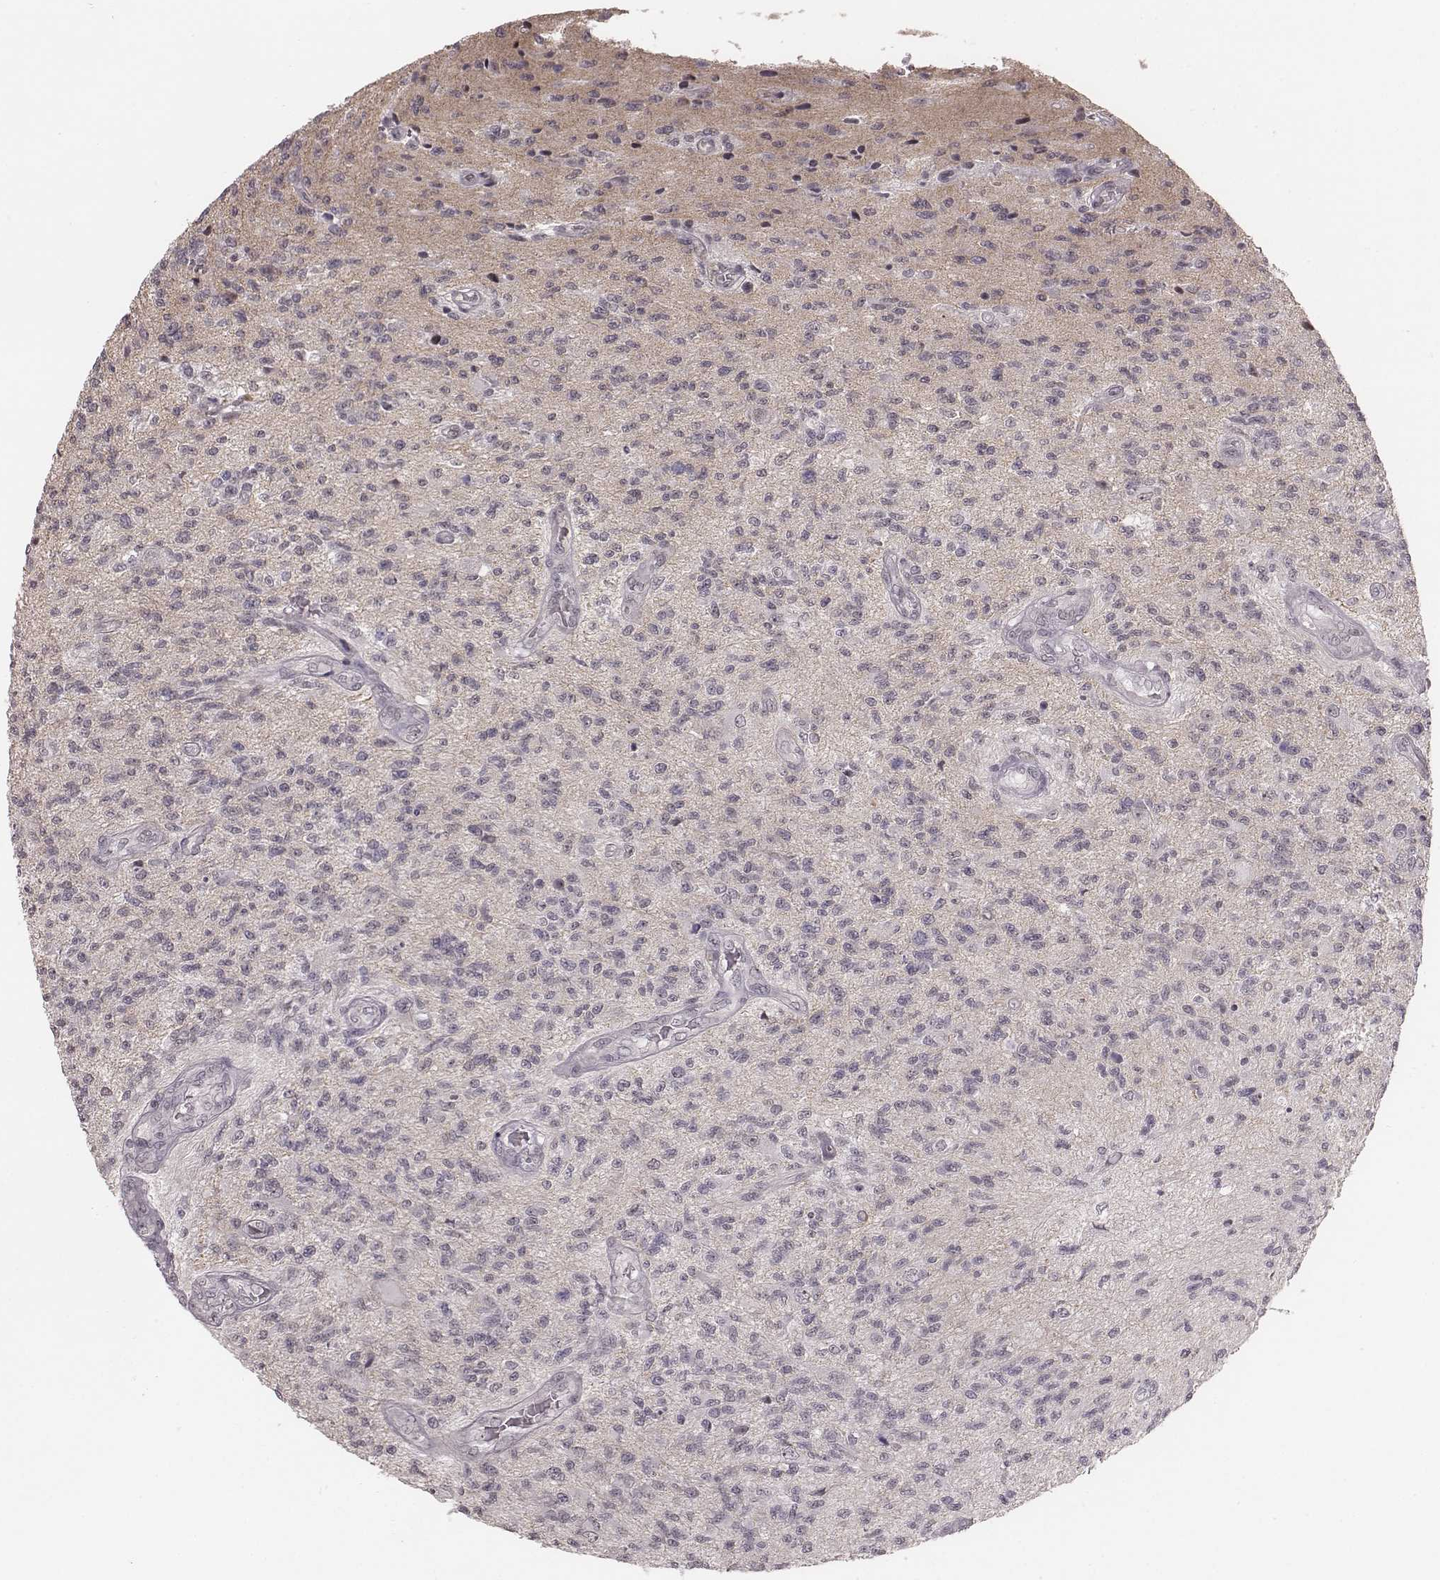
{"staining": {"intensity": "negative", "quantity": "none", "location": "none"}, "tissue": "glioma", "cell_type": "Tumor cells", "image_type": "cancer", "snomed": [{"axis": "morphology", "description": "Glioma, malignant, High grade"}, {"axis": "topography", "description": "Brain"}], "caption": "High magnification brightfield microscopy of malignant glioma (high-grade) stained with DAB (3,3'-diaminobenzidine) (brown) and counterstained with hematoxylin (blue): tumor cells show no significant expression.", "gene": "RPGRIP1", "patient": {"sex": "male", "age": 56}}